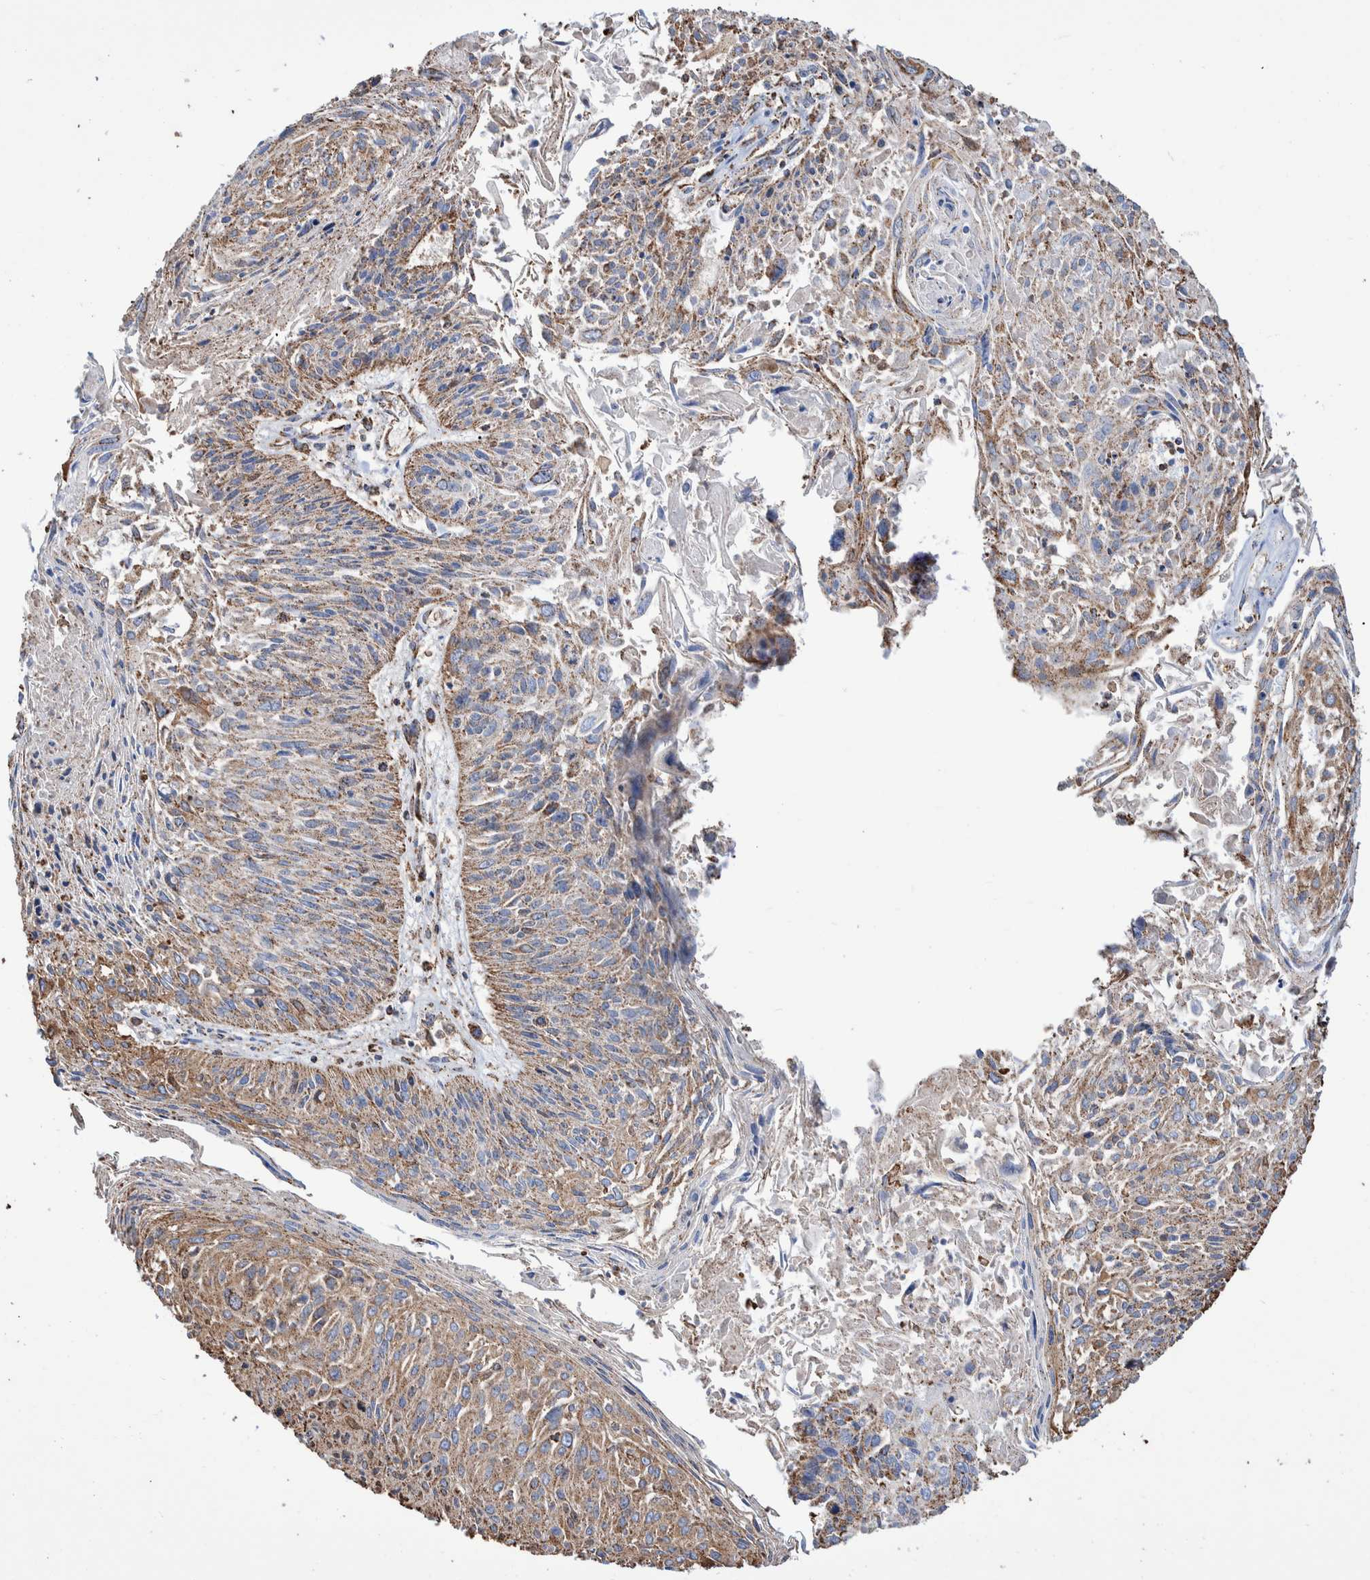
{"staining": {"intensity": "moderate", "quantity": ">75%", "location": "cytoplasmic/membranous"}, "tissue": "cervical cancer", "cell_type": "Tumor cells", "image_type": "cancer", "snomed": [{"axis": "morphology", "description": "Squamous cell carcinoma, NOS"}, {"axis": "topography", "description": "Cervix"}], "caption": "Cervical cancer tissue exhibits moderate cytoplasmic/membranous positivity in about >75% of tumor cells, visualized by immunohistochemistry.", "gene": "VPS26C", "patient": {"sex": "female", "age": 51}}